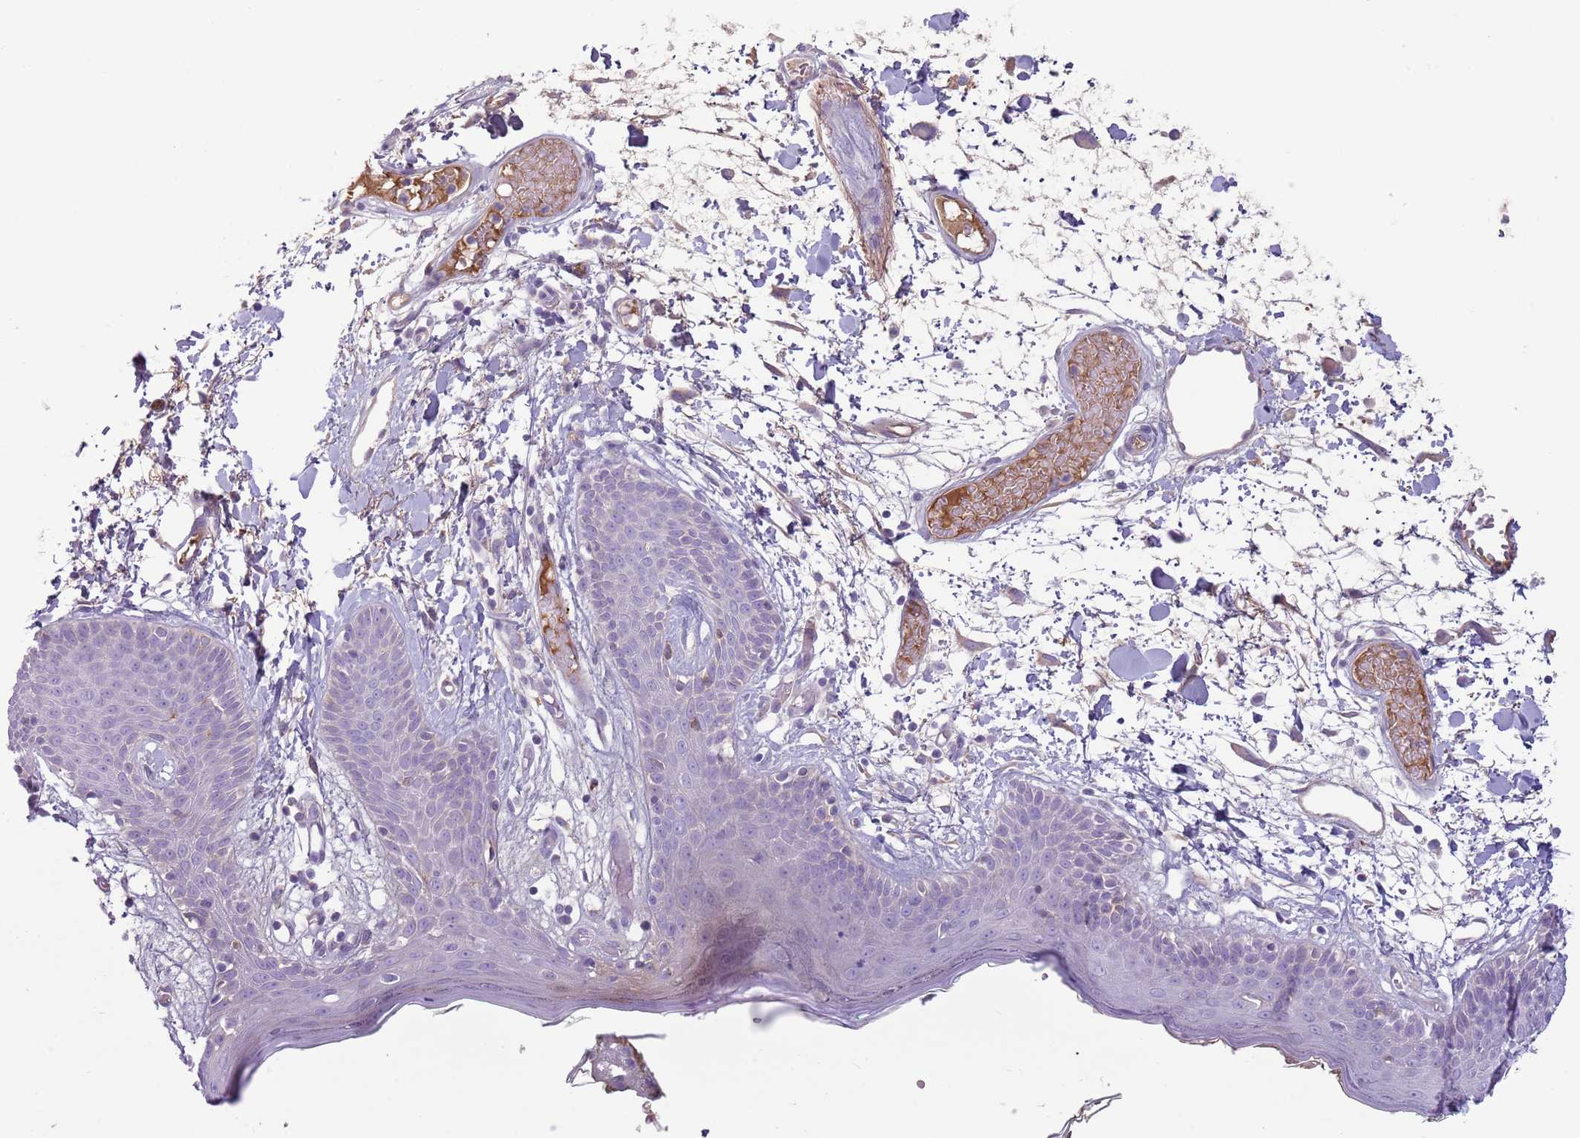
{"staining": {"intensity": "negative", "quantity": "none", "location": "none"}, "tissue": "skin", "cell_type": "Fibroblasts", "image_type": "normal", "snomed": [{"axis": "morphology", "description": "Normal tissue, NOS"}, {"axis": "topography", "description": "Skin"}], "caption": "Unremarkable skin was stained to show a protein in brown. There is no significant expression in fibroblasts. Nuclei are stained in blue.", "gene": "CFH", "patient": {"sex": "male", "age": 79}}